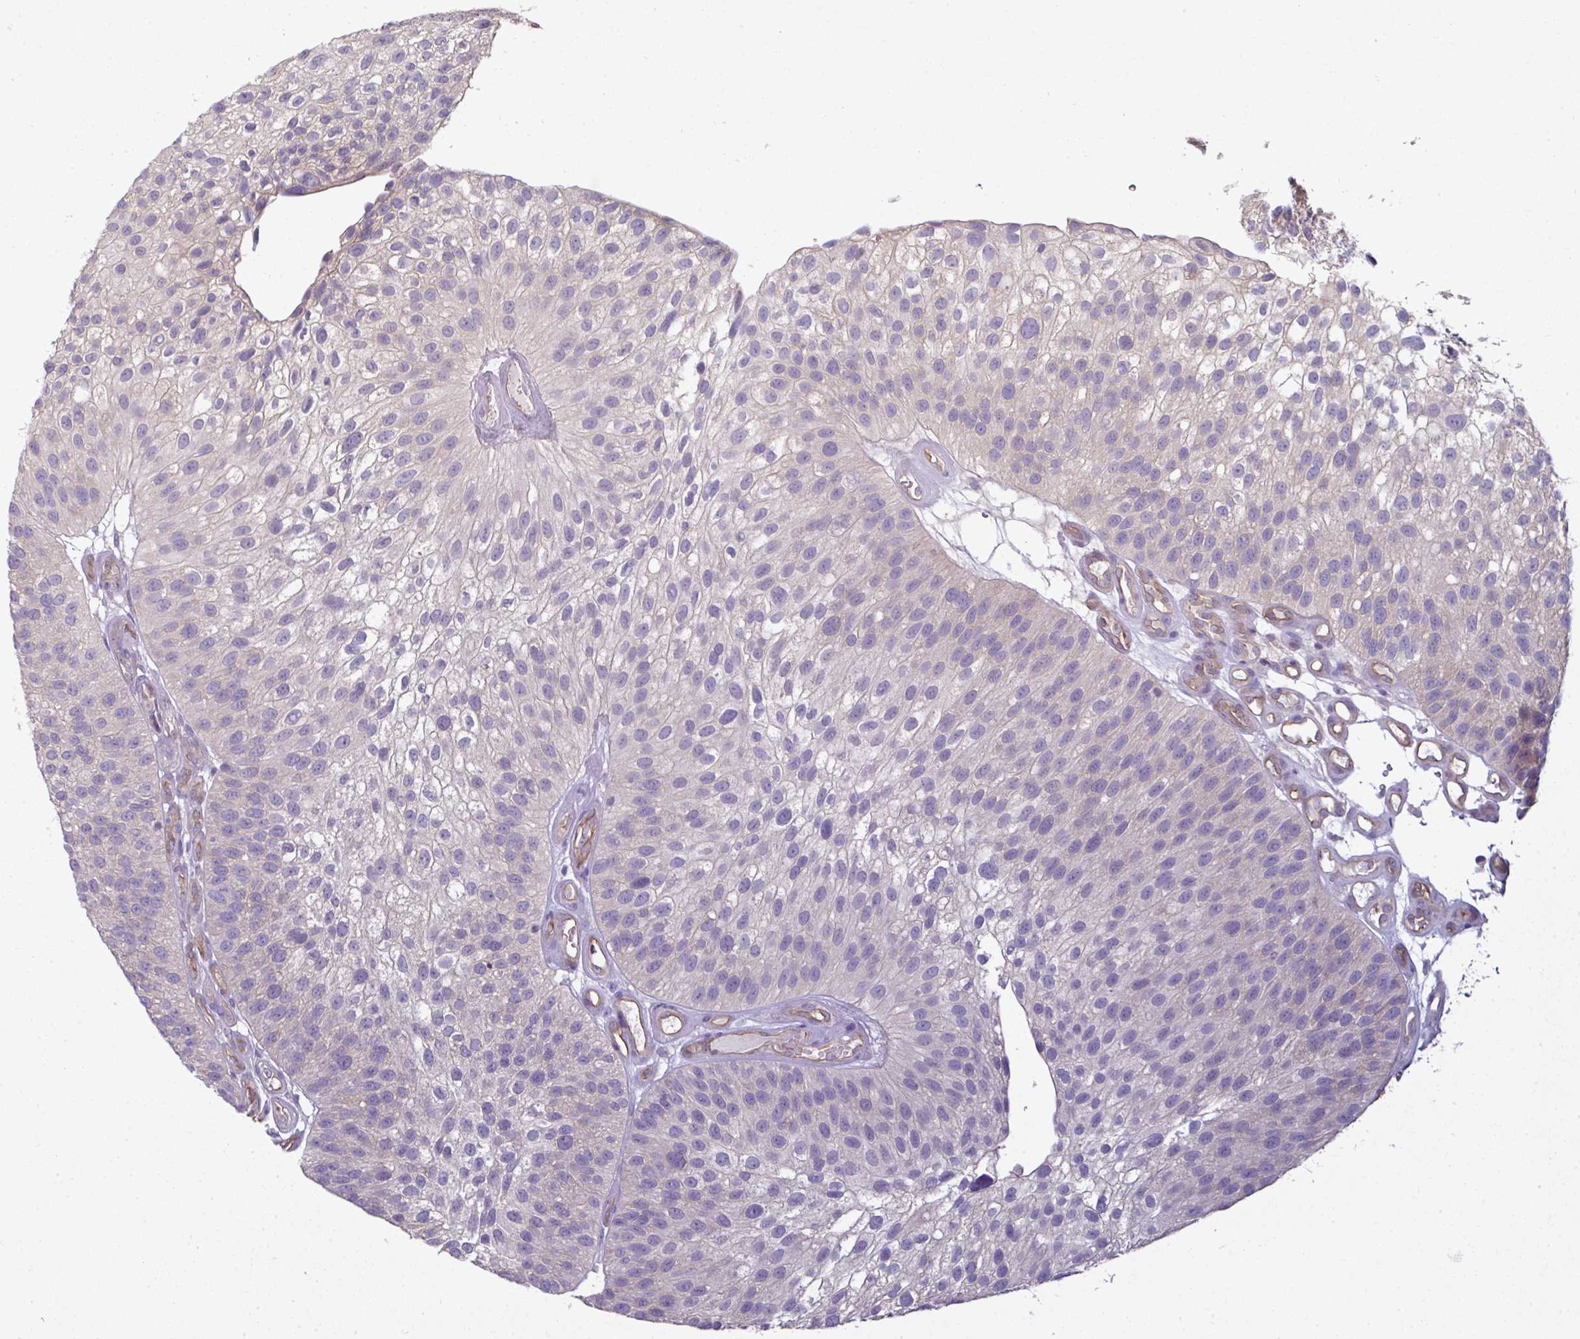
{"staining": {"intensity": "negative", "quantity": "none", "location": "none"}, "tissue": "urothelial cancer", "cell_type": "Tumor cells", "image_type": "cancer", "snomed": [{"axis": "morphology", "description": "Urothelial carcinoma, NOS"}, {"axis": "topography", "description": "Urinary bladder"}], "caption": "Image shows no protein staining in tumor cells of transitional cell carcinoma tissue. The staining was performed using DAB (3,3'-diaminobenzidine) to visualize the protein expression in brown, while the nuclei were stained in blue with hematoxylin (Magnification: 20x).", "gene": "C19orf33", "patient": {"sex": "male", "age": 87}}